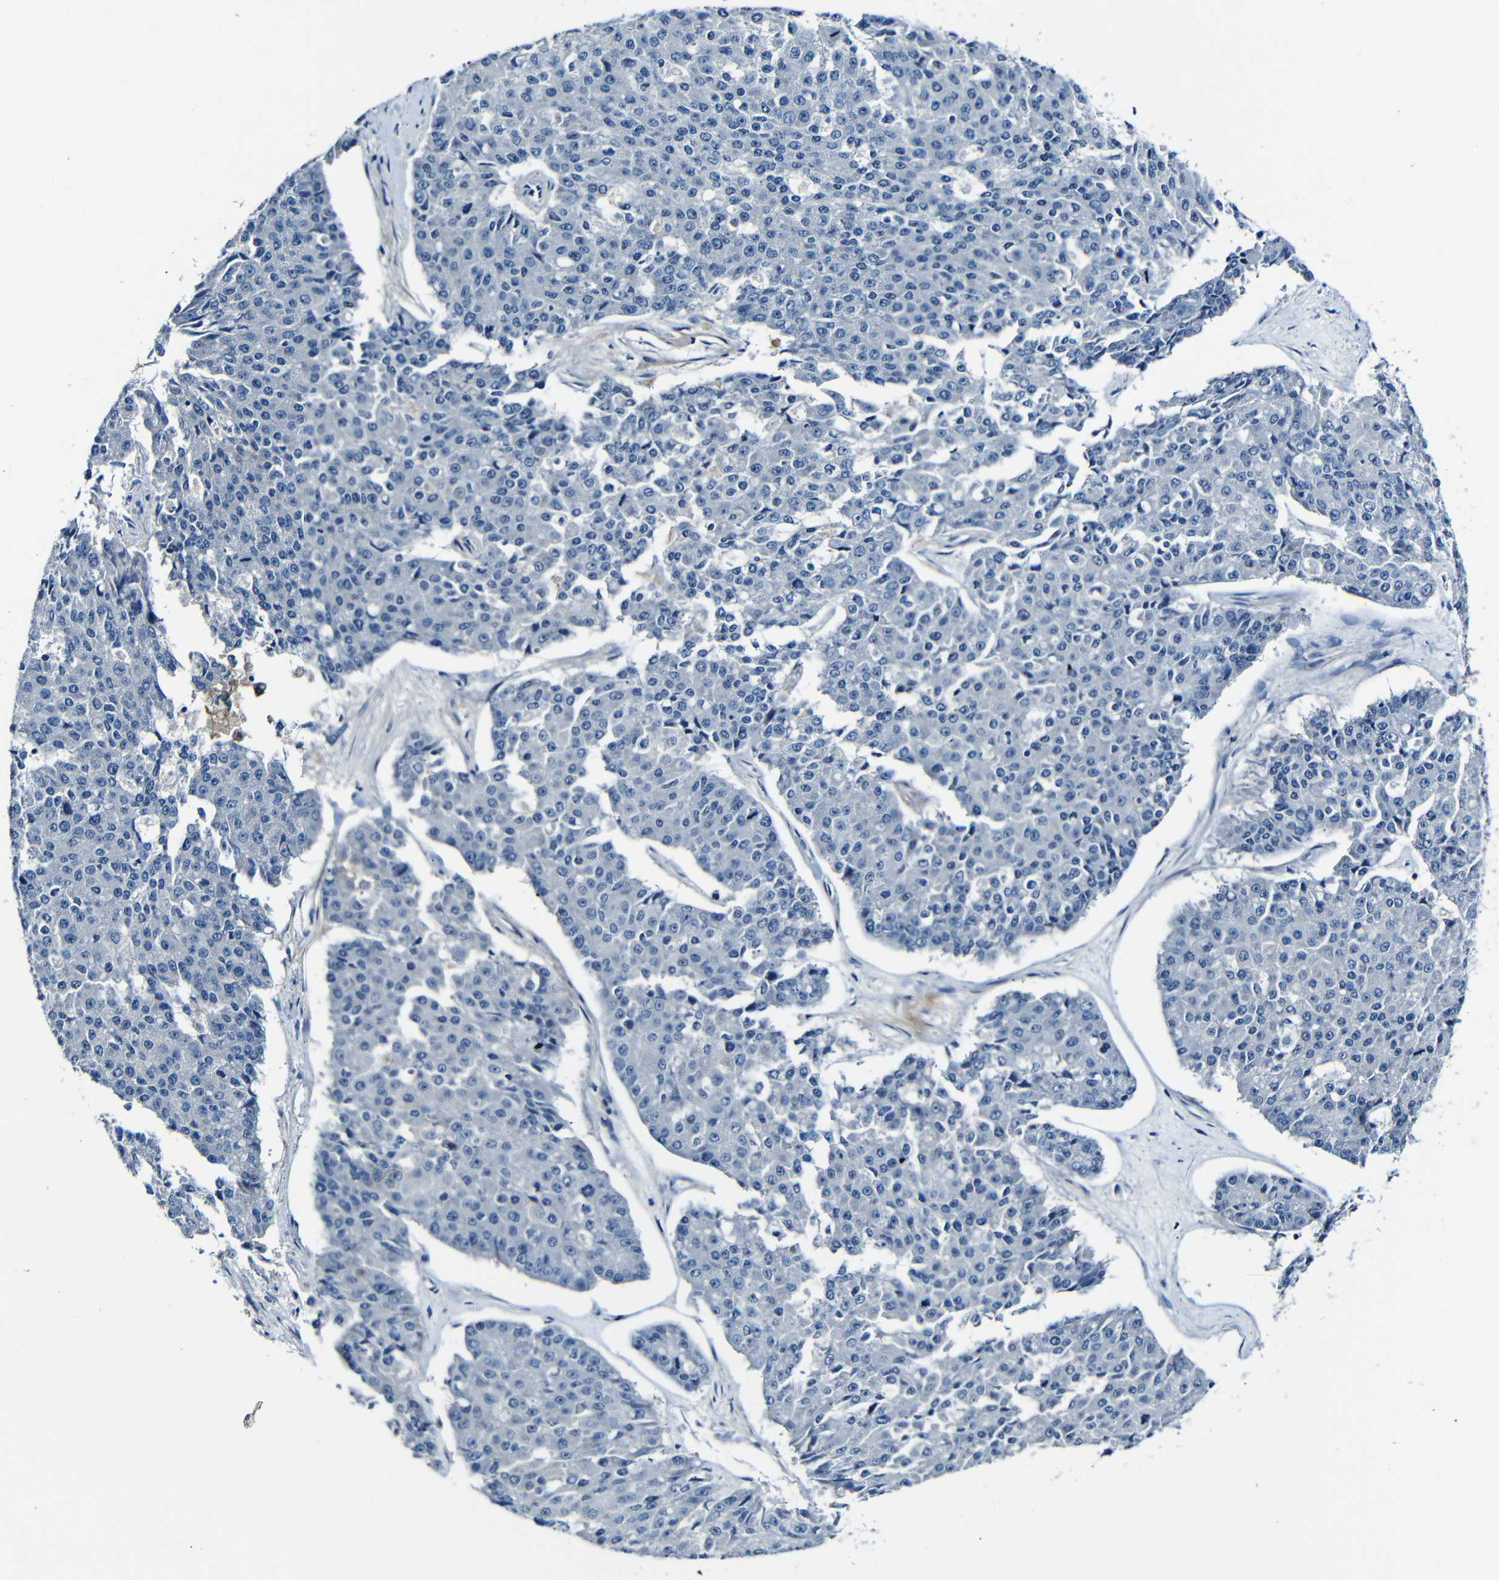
{"staining": {"intensity": "negative", "quantity": "none", "location": "none"}, "tissue": "pancreatic cancer", "cell_type": "Tumor cells", "image_type": "cancer", "snomed": [{"axis": "morphology", "description": "Adenocarcinoma, NOS"}, {"axis": "topography", "description": "Pancreas"}], "caption": "Protein analysis of pancreatic cancer (adenocarcinoma) shows no significant staining in tumor cells.", "gene": "ANK3", "patient": {"sex": "male", "age": 50}}